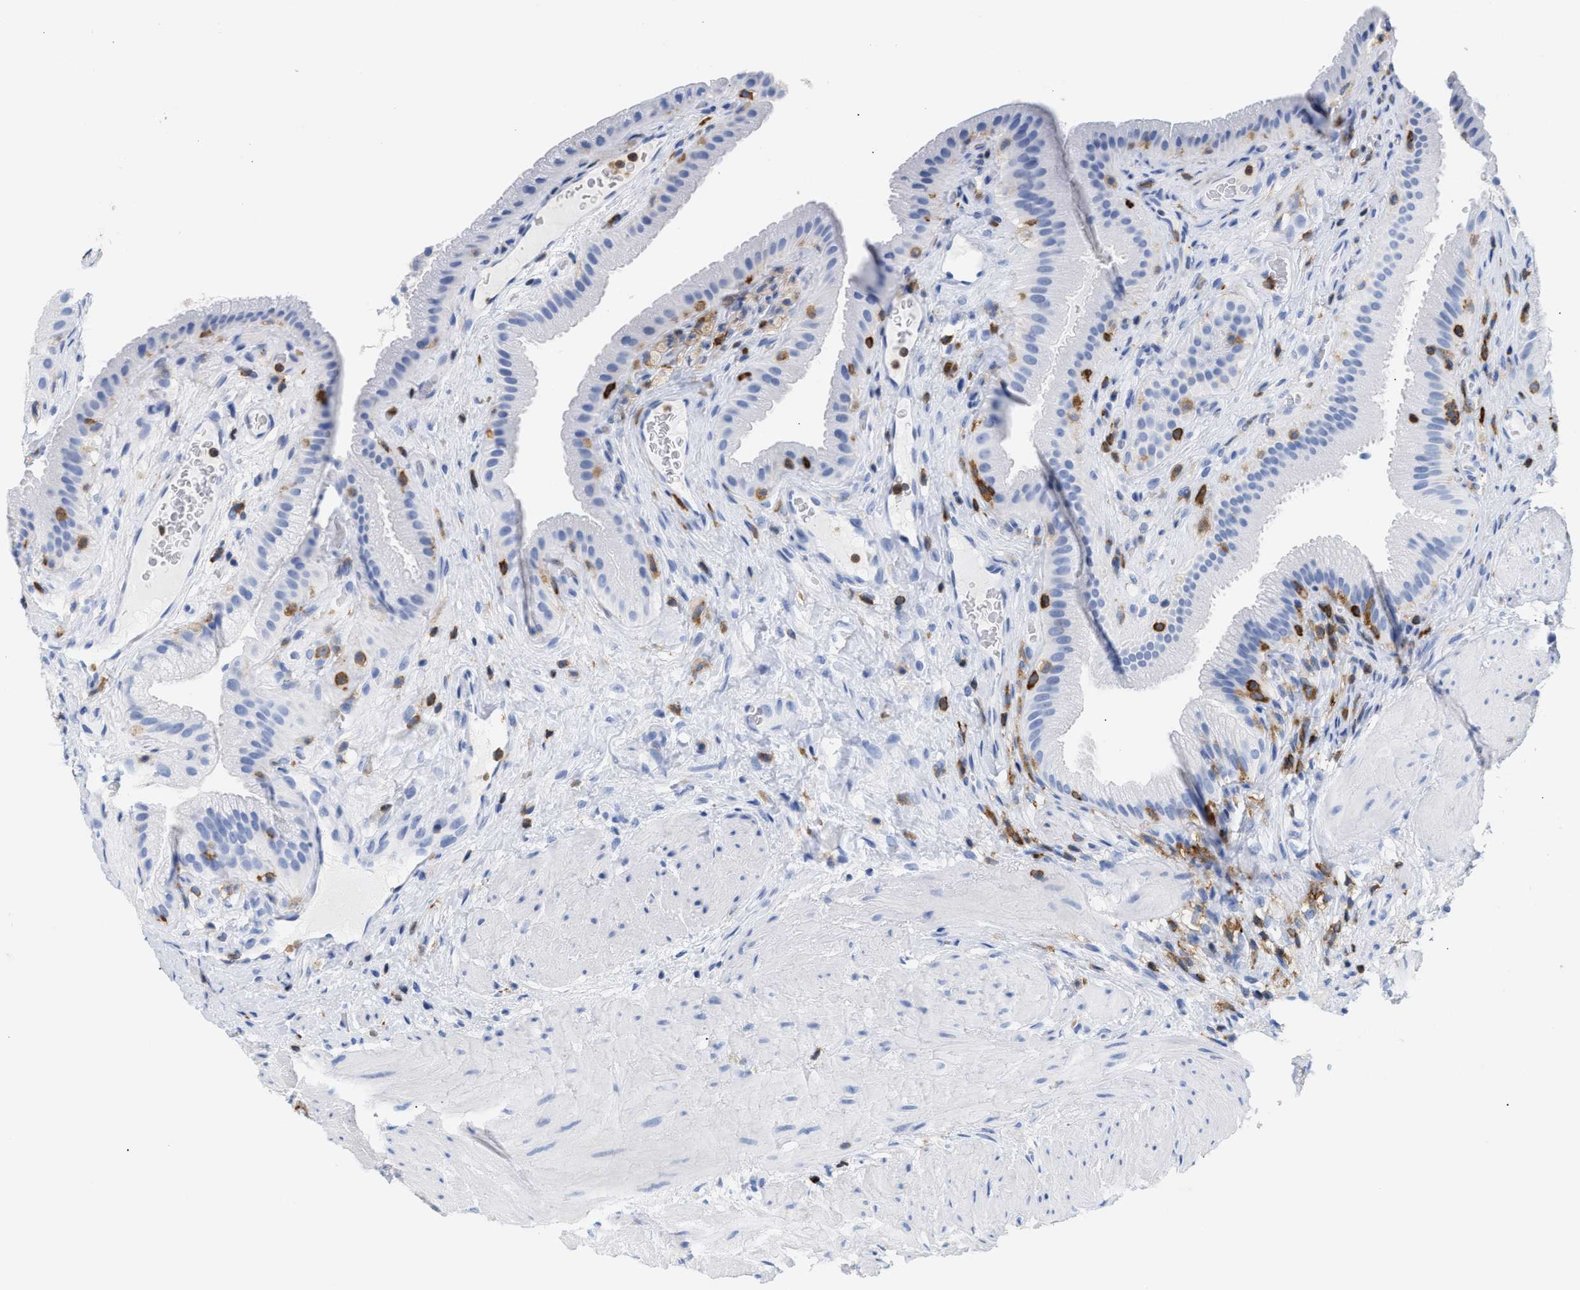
{"staining": {"intensity": "negative", "quantity": "none", "location": "none"}, "tissue": "gallbladder", "cell_type": "Glandular cells", "image_type": "normal", "snomed": [{"axis": "morphology", "description": "Normal tissue, NOS"}, {"axis": "topography", "description": "Gallbladder"}], "caption": "High power microscopy photomicrograph of an IHC photomicrograph of benign gallbladder, revealing no significant expression in glandular cells. (Stains: DAB immunohistochemistry with hematoxylin counter stain, Microscopy: brightfield microscopy at high magnification).", "gene": "LCP1", "patient": {"sex": "male", "age": 49}}